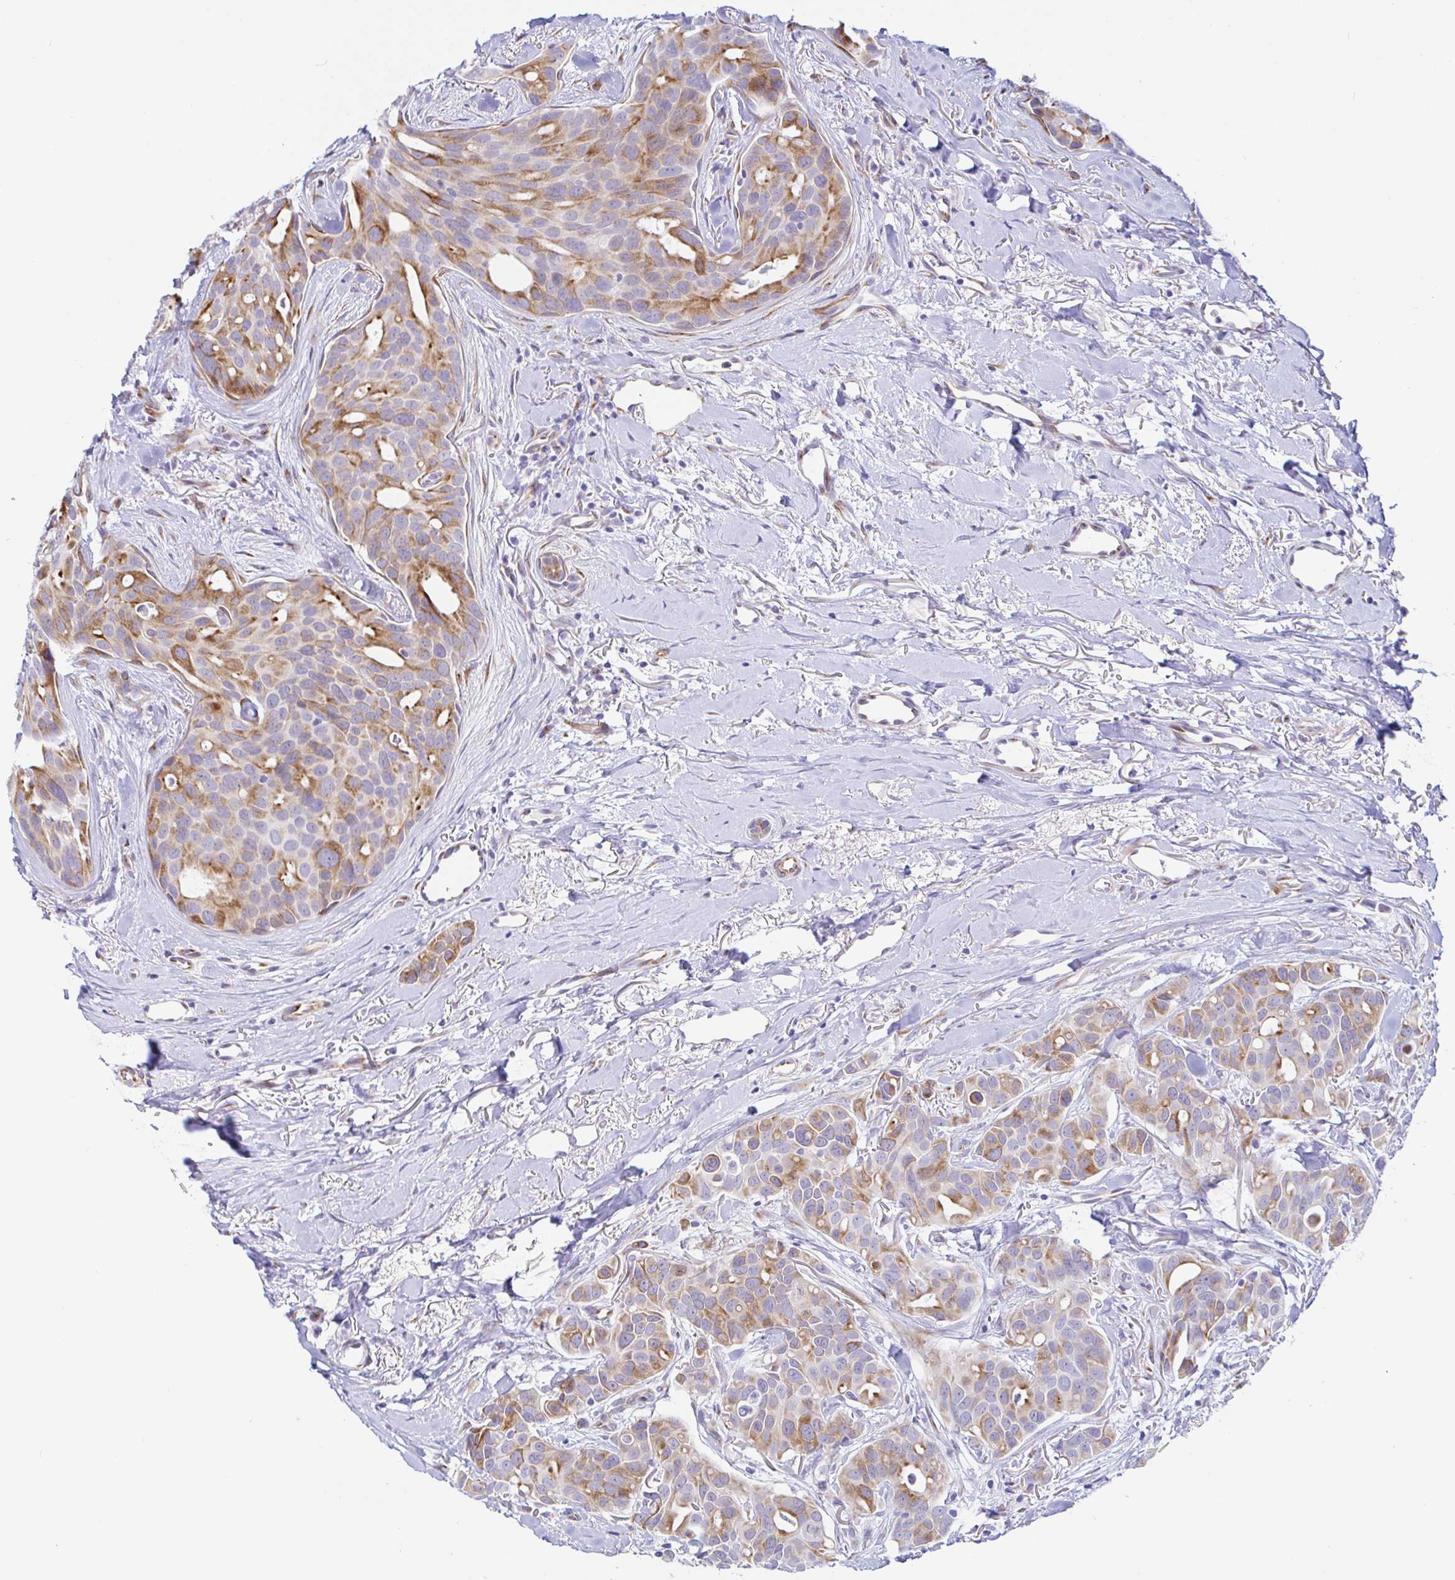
{"staining": {"intensity": "moderate", "quantity": ">75%", "location": "cytoplasmic/membranous"}, "tissue": "breast cancer", "cell_type": "Tumor cells", "image_type": "cancer", "snomed": [{"axis": "morphology", "description": "Duct carcinoma"}, {"axis": "topography", "description": "Breast"}], "caption": "Breast intraductal carcinoma stained with a protein marker displays moderate staining in tumor cells.", "gene": "PINLYP", "patient": {"sex": "female", "age": 54}}